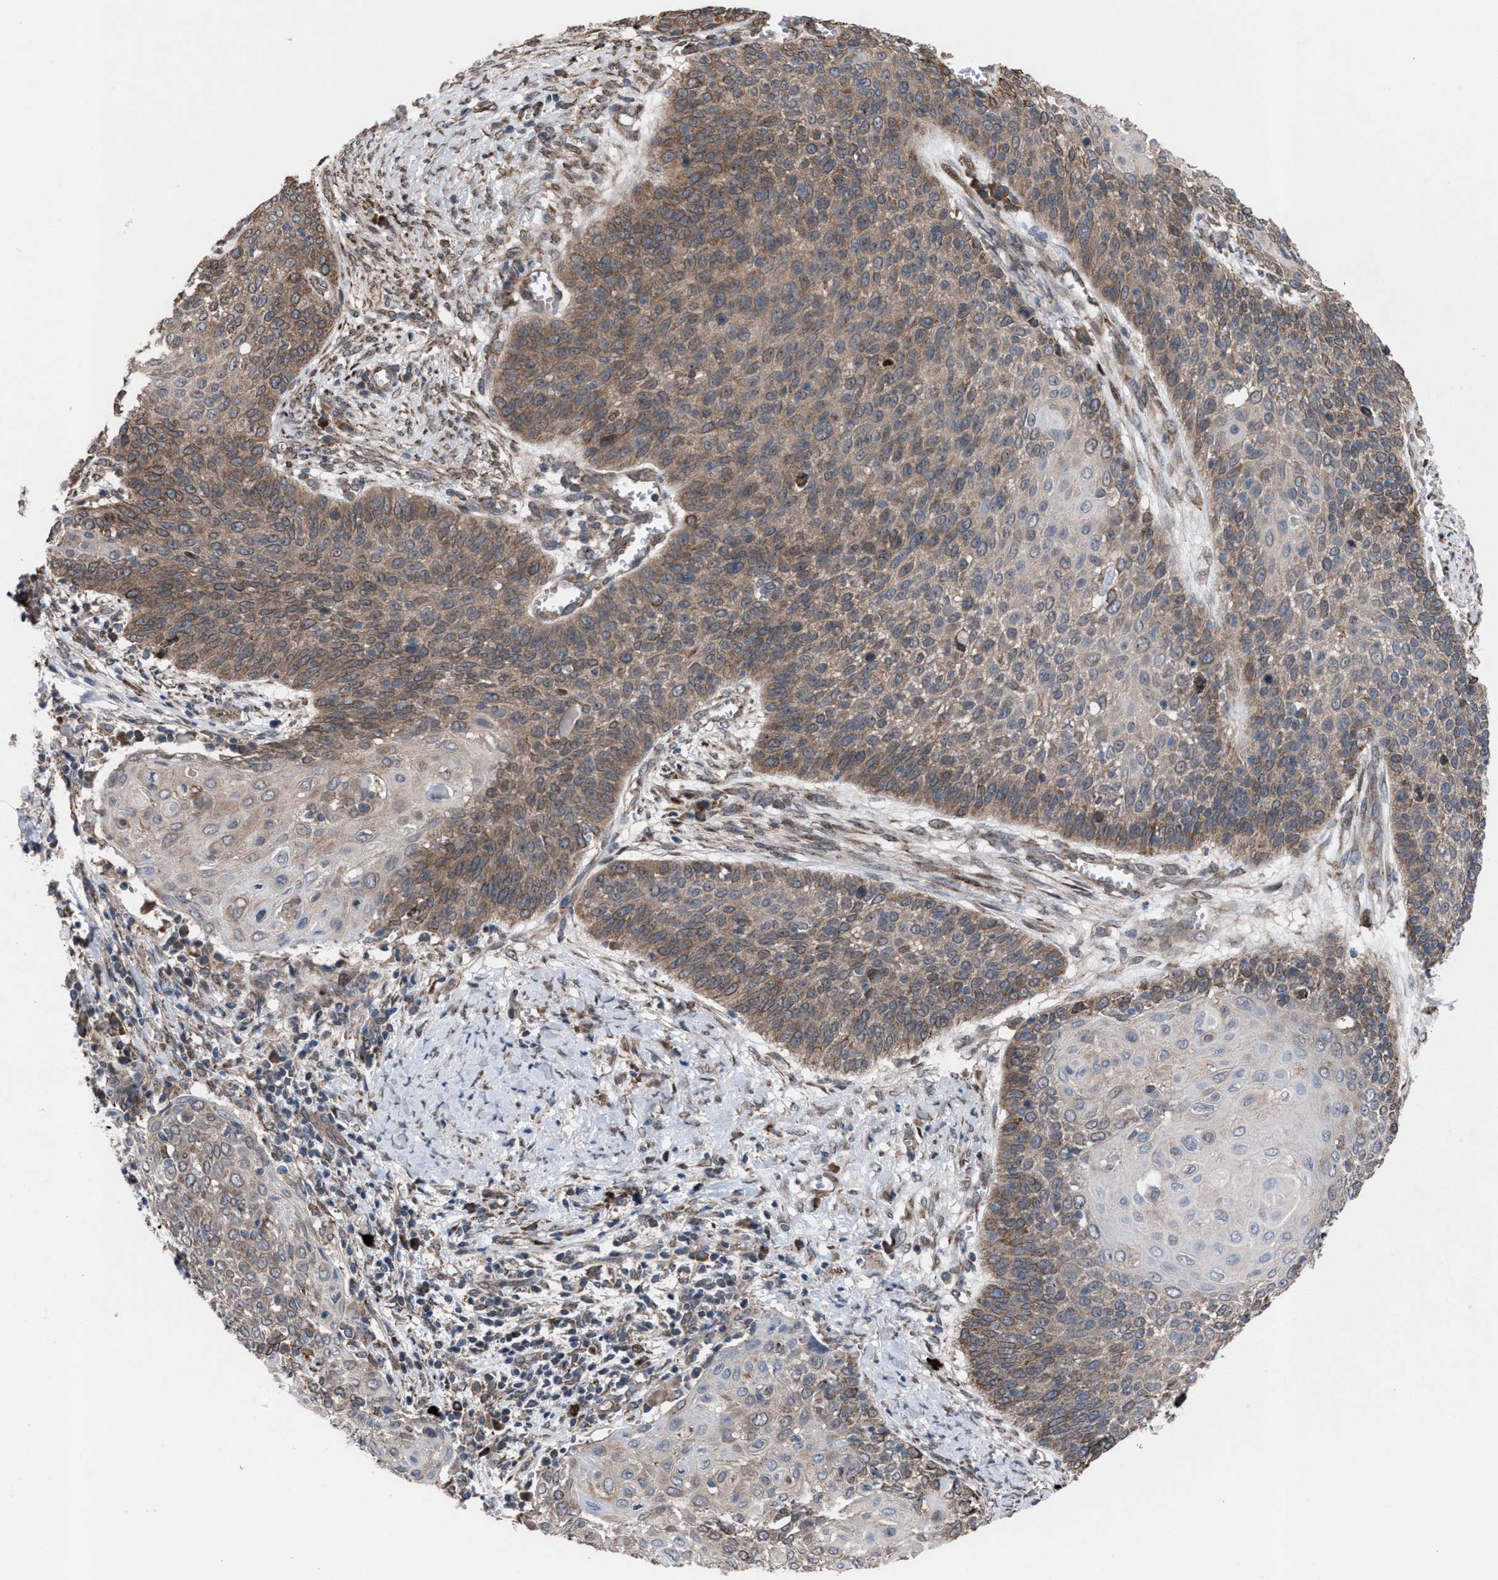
{"staining": {"intensity": "weak", "quantity": ">75%", "location": "cytoplasmic/membranous"}, "tissue": "cervical cancer", "cell_type": "Tumor cells", "image_type": "cancer", "snomed": [{"axis": "morphology", "description": "Squamous cell carcinoma, NOS"}, {"axis": "topography", "description": "Cervix"}], "caption": "Tumor cells show low levels of weak cytoplasmic/membranous positivity in about >75% of cells in human cervical cancer.", "gene": "TP53BP2", "patient": {"sex": "female", "age": 39}}